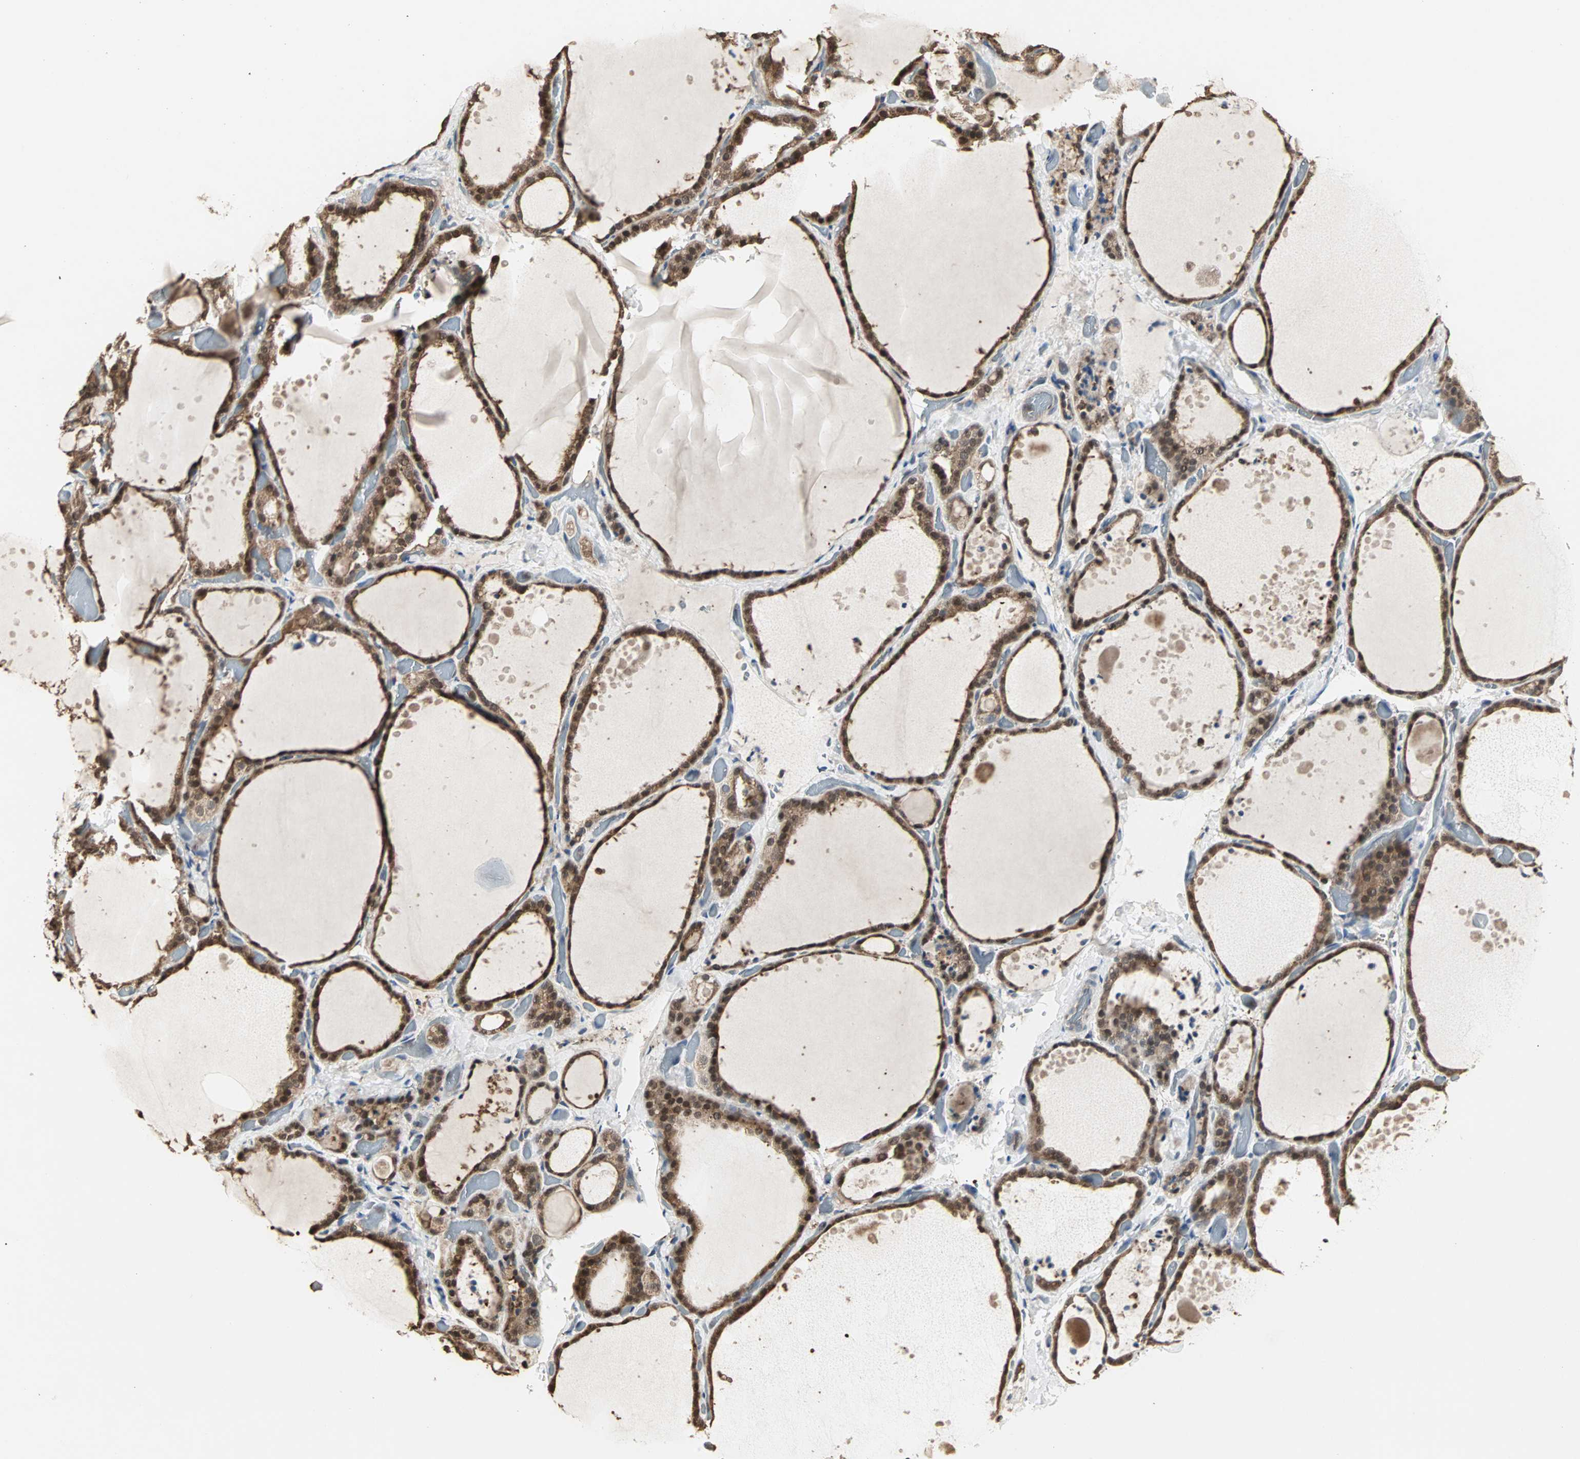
{"staining": {"intensity": "strong", "quantity": ">75%", "location": "cytoplasmic/membranous,nuclear"}, "tissue": "thyroid gland", "cell_type": "Glandular cells", "image_type": "normal", "snomed": [{"axis": "morphology", "description": "Normal tissue, NOS"}, {"axis": "topography", "description": "Thyroid gland"}], "caption": "Normal thyroid gland was stained to show a protein in brown. There is high levels of strong cytoplasmic/membranous,nuclear staining in approximately >75% of glandular cells.", "gene": "DRG2", "patient": {"sex": "female", "age": 44}}